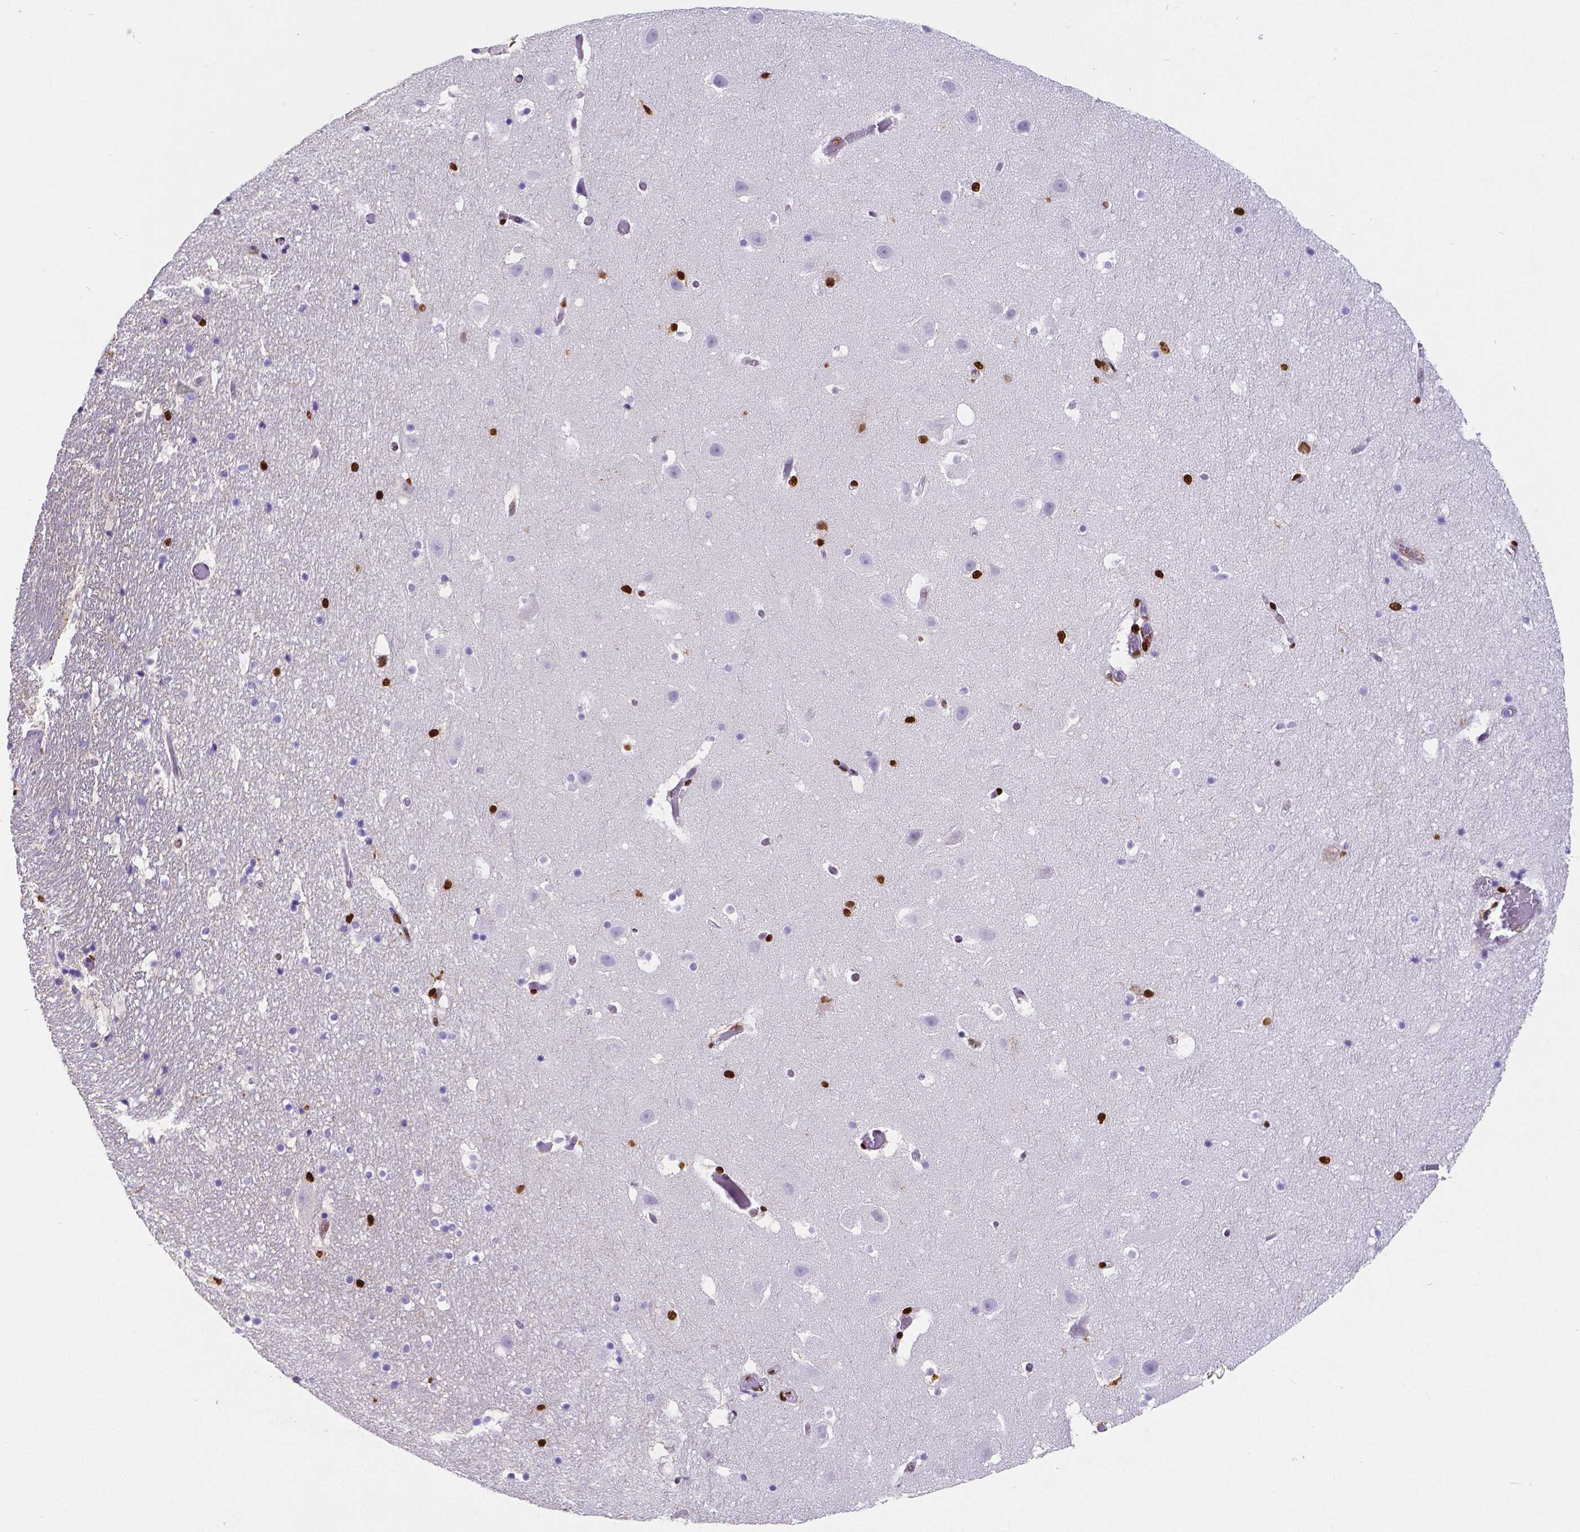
{"staining": {"intensity": "strong", "quantity": "<25%", "location": "nuclear"}, "tissue": "hippocampus", "cell_type": "Glial cells", "image_type": "normal", "snomed": [{"axis": "morphology", "description": "Normal tissue, NOS"}, {"axis": "topography", "description": "Hippocampus"}], "caption": "DAB immunohistochemical staining of unremarkable human hippocampus reveals strong nuclear protein positivity in about <25% of glial cells. (DAB IHC with brightfield microscopy, high magnification).", "gene": "MEF2C", "patient": {"sex": "male", "age": 26}}